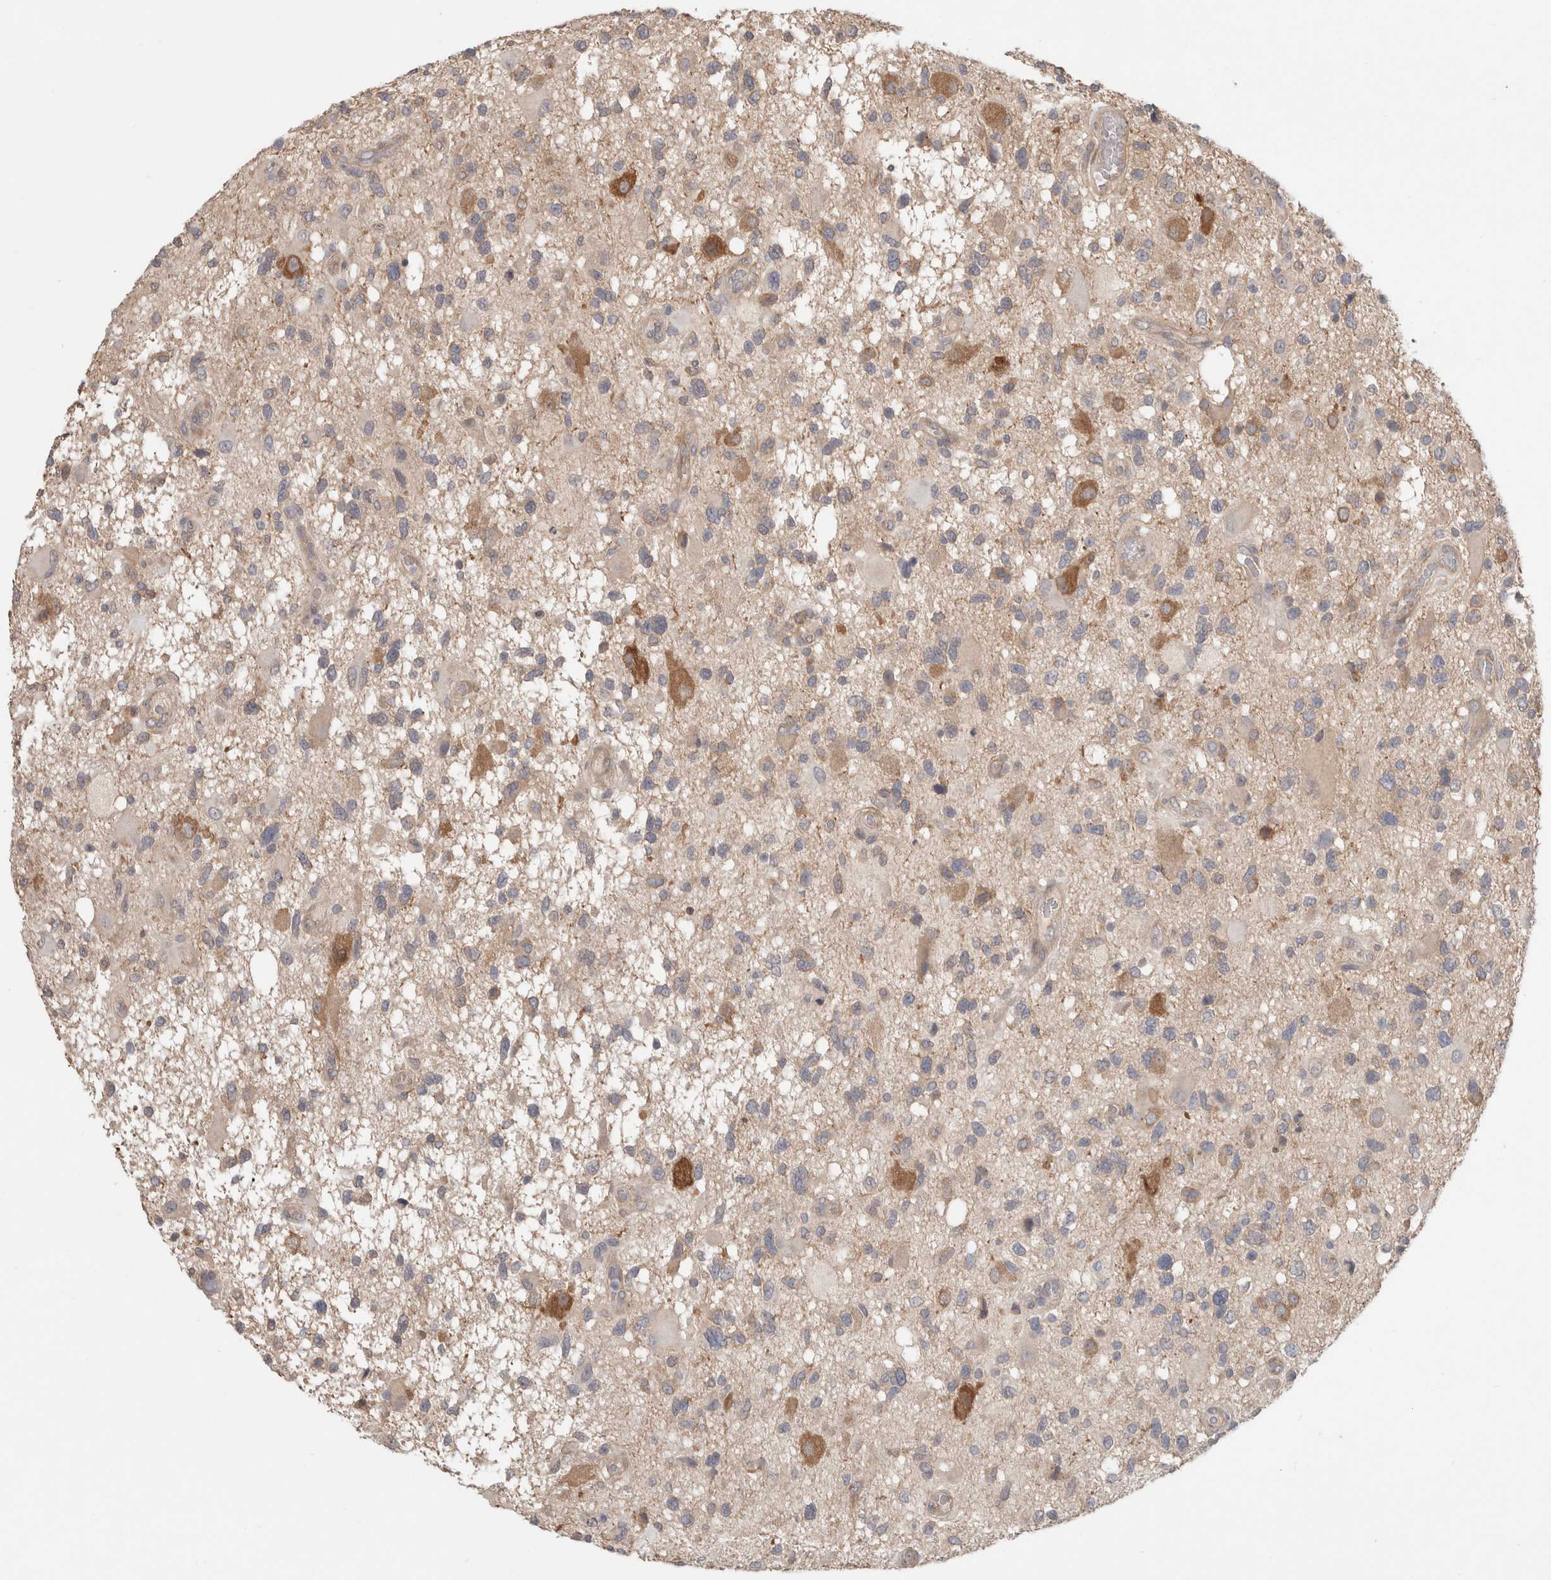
{"staining": {"intensity": "negative", "quantity": "none", "location": "none"}, "tissue": "glioma", "cell_type": "Tumor cells", "image_type": "cancer", "snomed": [{"axis": "morphology", "description": "Glioma, malignant, High grade"}, {"axis": "topography", "description": "Brain"}], "caption": "High power microscopy image of an IHC image of glioma, revealing no significant staining in tumor cells.", "gene": "RASAL2", "patient": {"sex": "male", "age": 33}}